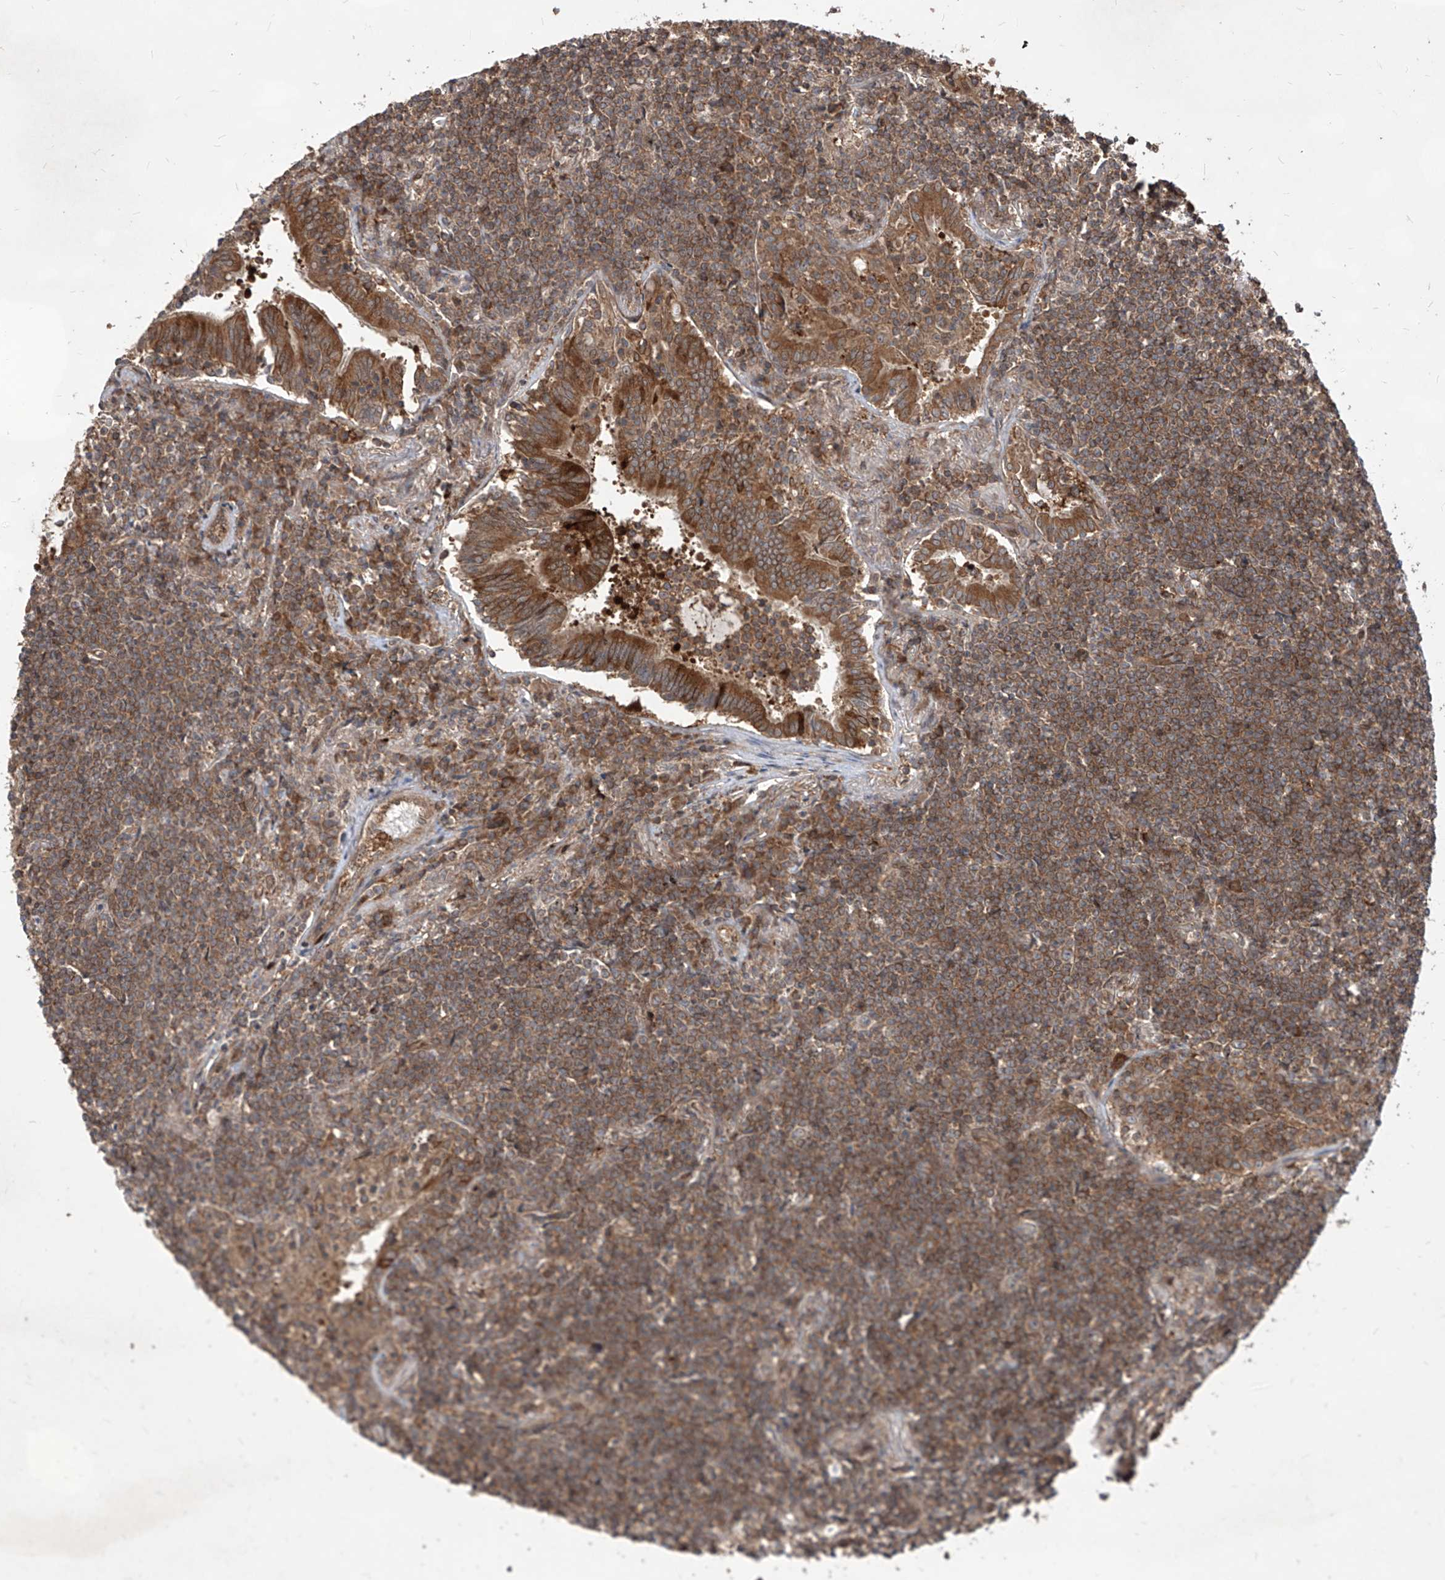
{"staining": {"intensity": "moderate", "quantity": ">75%", "location": "cytoplasmic/membranous"}, "tissue": "lymphoma", "cell_type": "Tumor cells", "image_type": "cancer", "snomed": [{"axis": "morphology", "description": "Malignant lymphoma, non-Hodgkin's type, Low grade"}, {"axis": "topography", "description": "Lung"}], "caption": "A high-resolution micrograph shows immunohistochemistry (IHC) staining of lymphoma, which reveals moderate cytoplasmic/membranous staining in about >75% of tumor cells.", "gene": "MAGED2", "patient": {"sex": "female", "age": 71}}